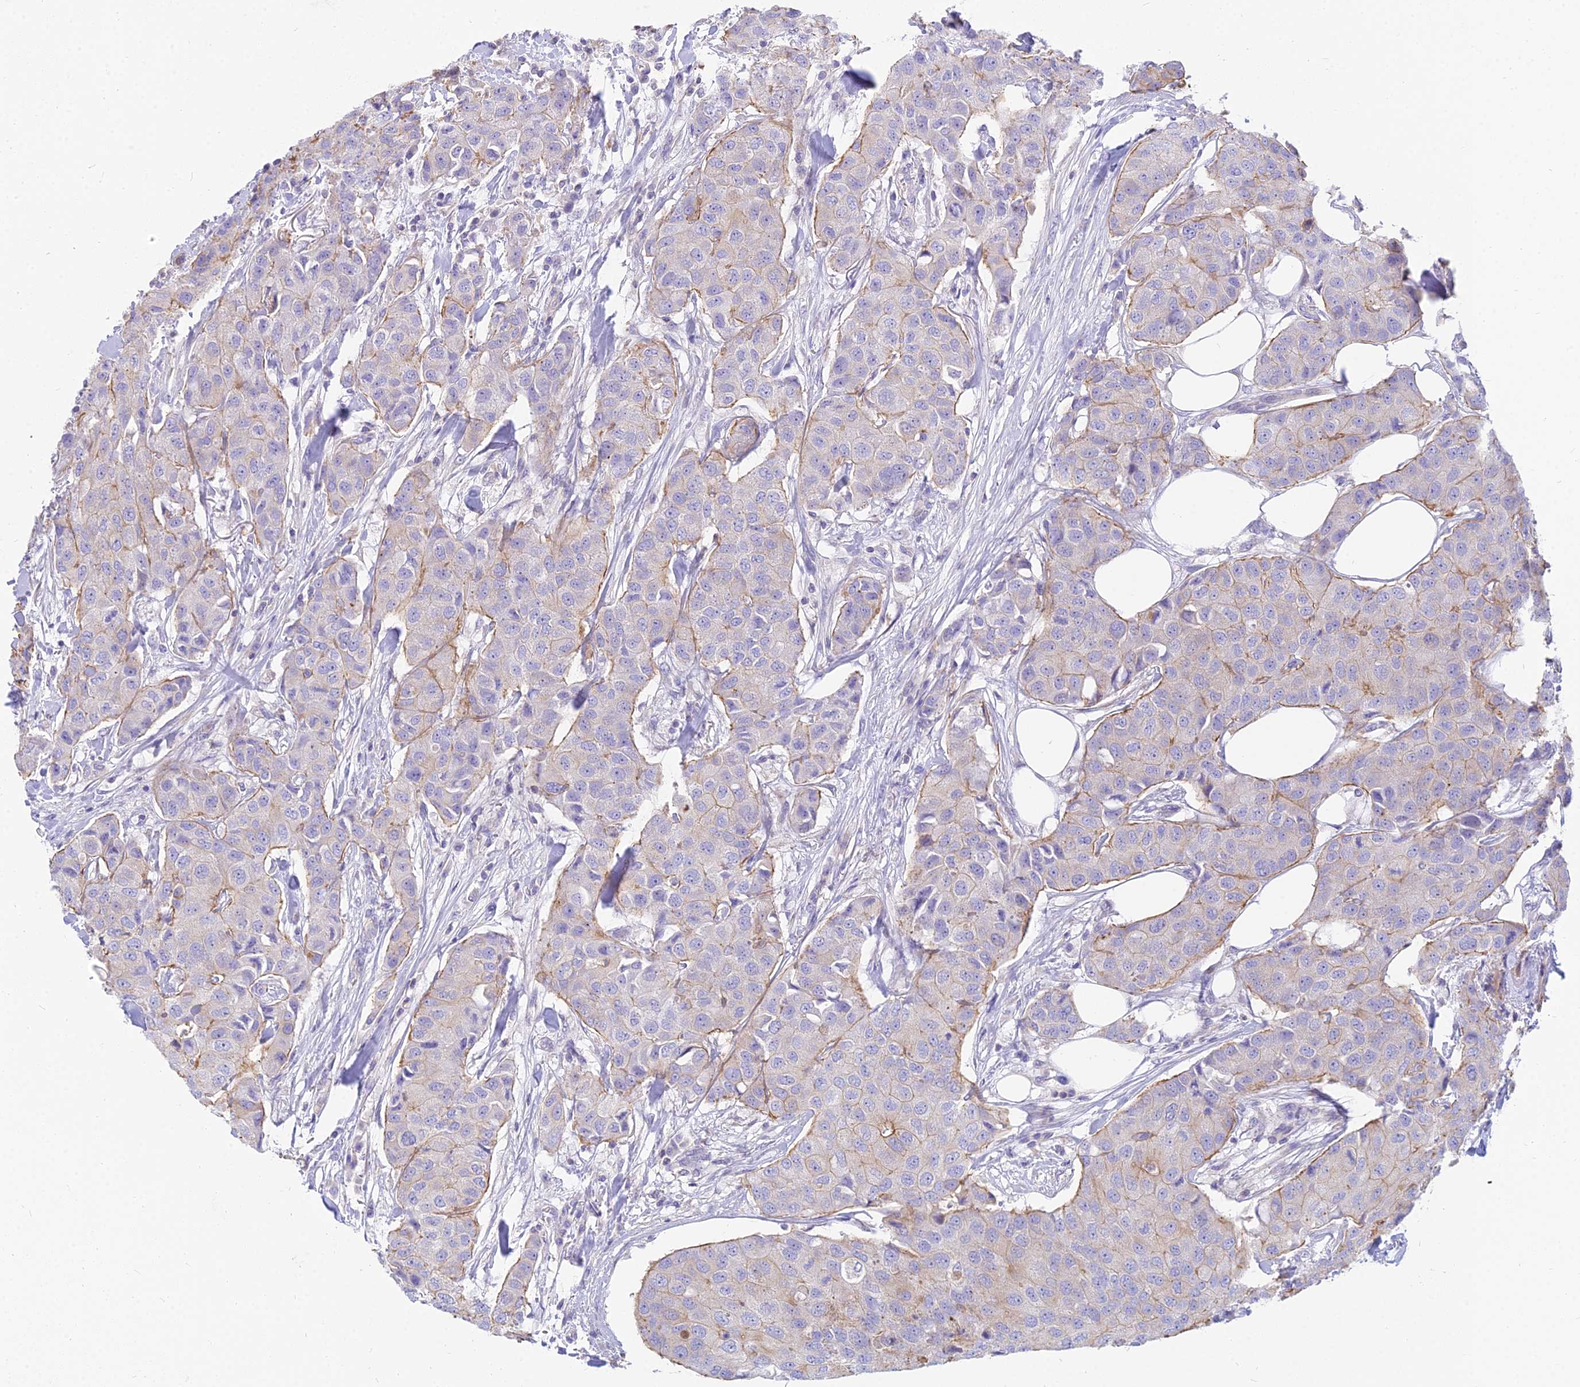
{"staining": {"intensity": "moderate", "quantity": "<25%", "location": "cytoplasmic/membranous"}, "tissue": "breast cancer", "cell_type": "Tumor cells", "image_type": "cancer", "snomed": [{"axis": "morphology", "description": "Duct carcinoma"}, {"axis": "topography", "description": "Breast"}], "caption": "Immunohistochemical staining of infiltrating ductal carcinoma (breast) displays moderate cytoplasmic/membranous protein expression in about <25% of tumor cells. The staining is performed using DAB (3,3'-diaminobenzidine) brown chromogen to label protein expression. The nuclei are counter-stained blue using hematoxylin.", "gene": "SMIM24", "patient": {"sex": "female", "age": 80}}